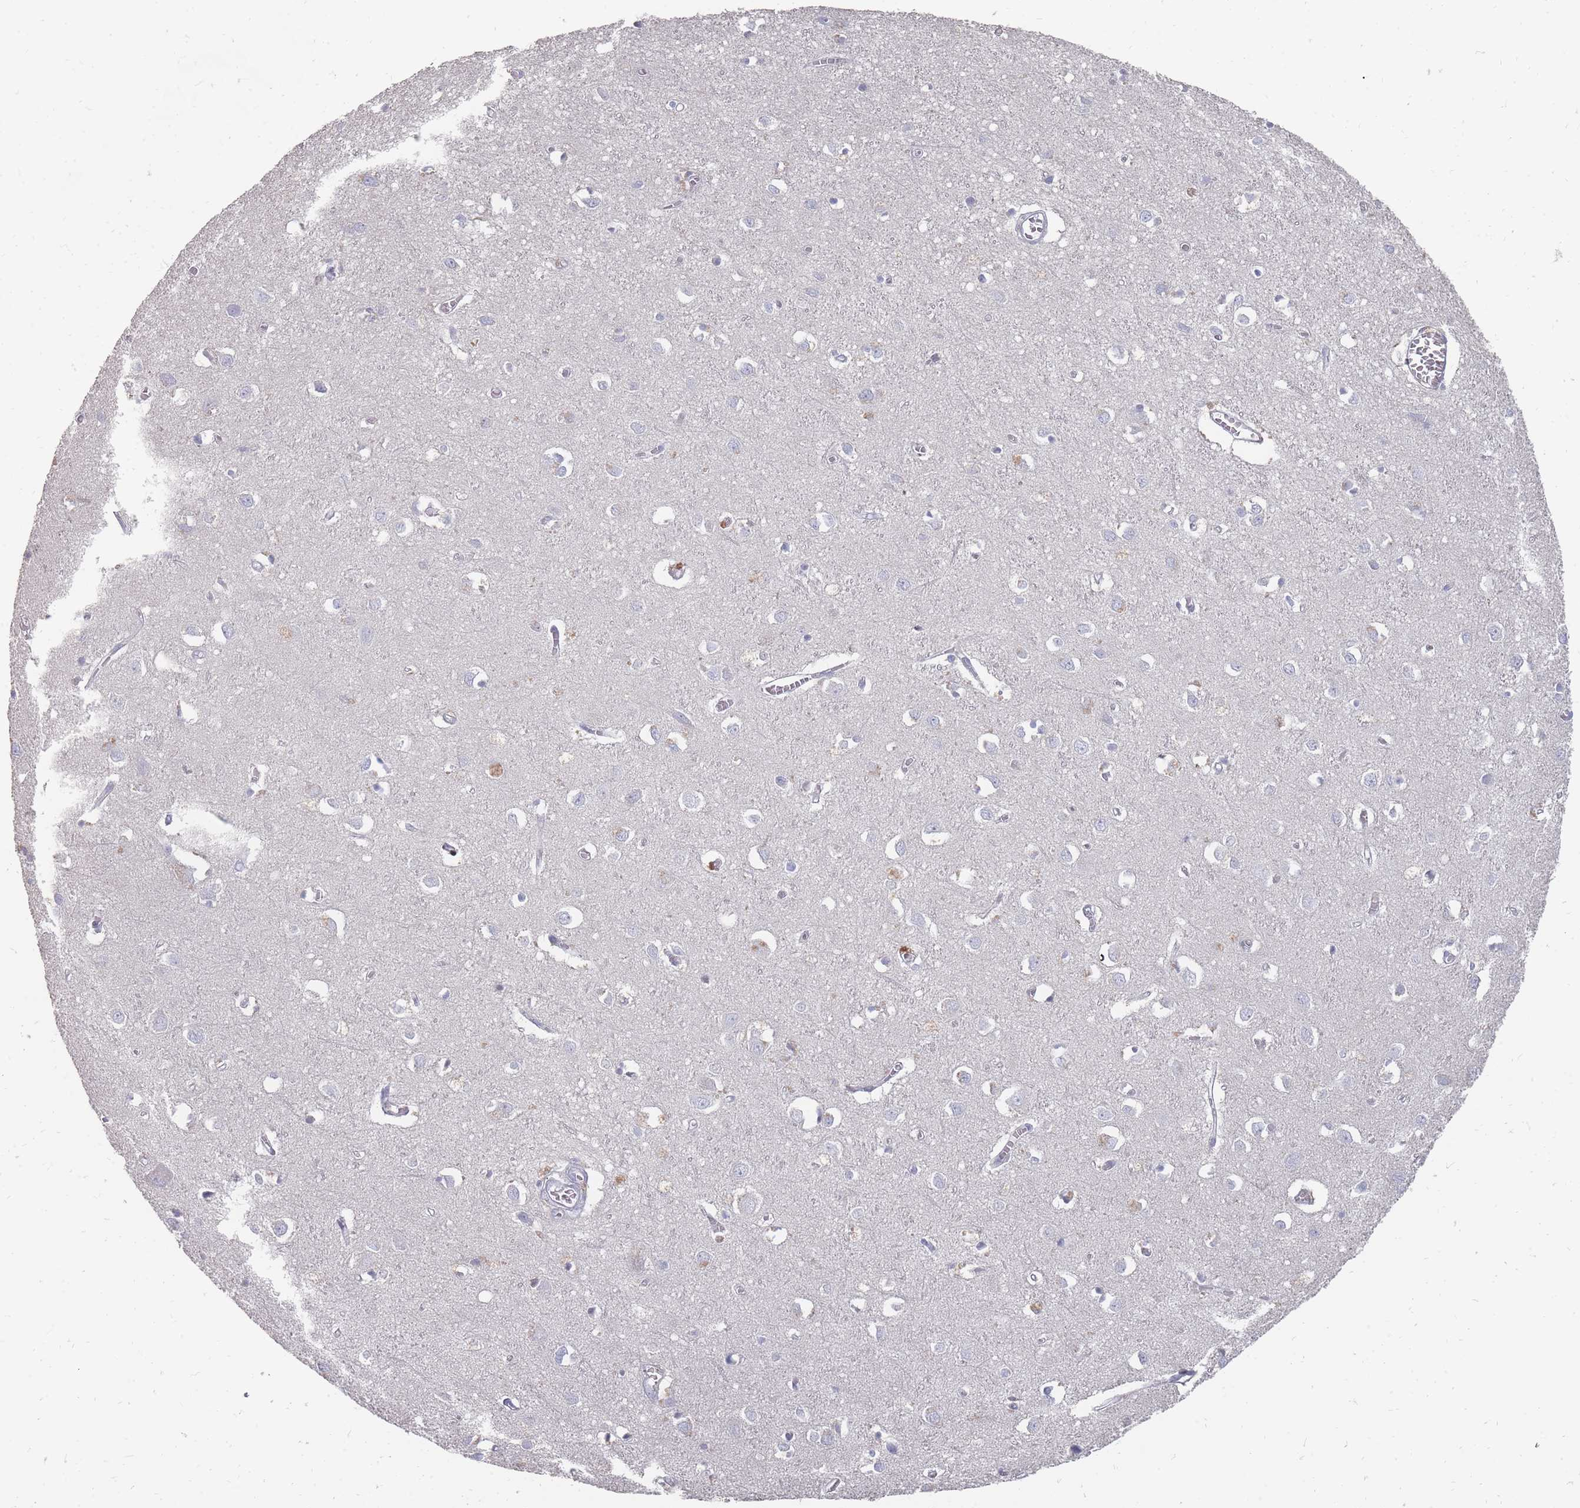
{"staining": {"intensity": "negative", "quantity": "none", "location": "none"}, "tissue": "cerebral cortex", "cell_type": "Endothelial cells", "image_type": "normal", "snomed": [{"axis": "morphology", "description": "Normal tissue, NOS"}, {"axis": "topography", "description": "Cerebral cortex"}], "caption": "This image is of normal cerebral cortex stained with immunohistochemistry to label a protein in brown with the nuclei are counter-stained blue. There is no positivity in endothelial cells.", "gene": "OTULINL", "patient": {"sex": "female", "age": 64}}